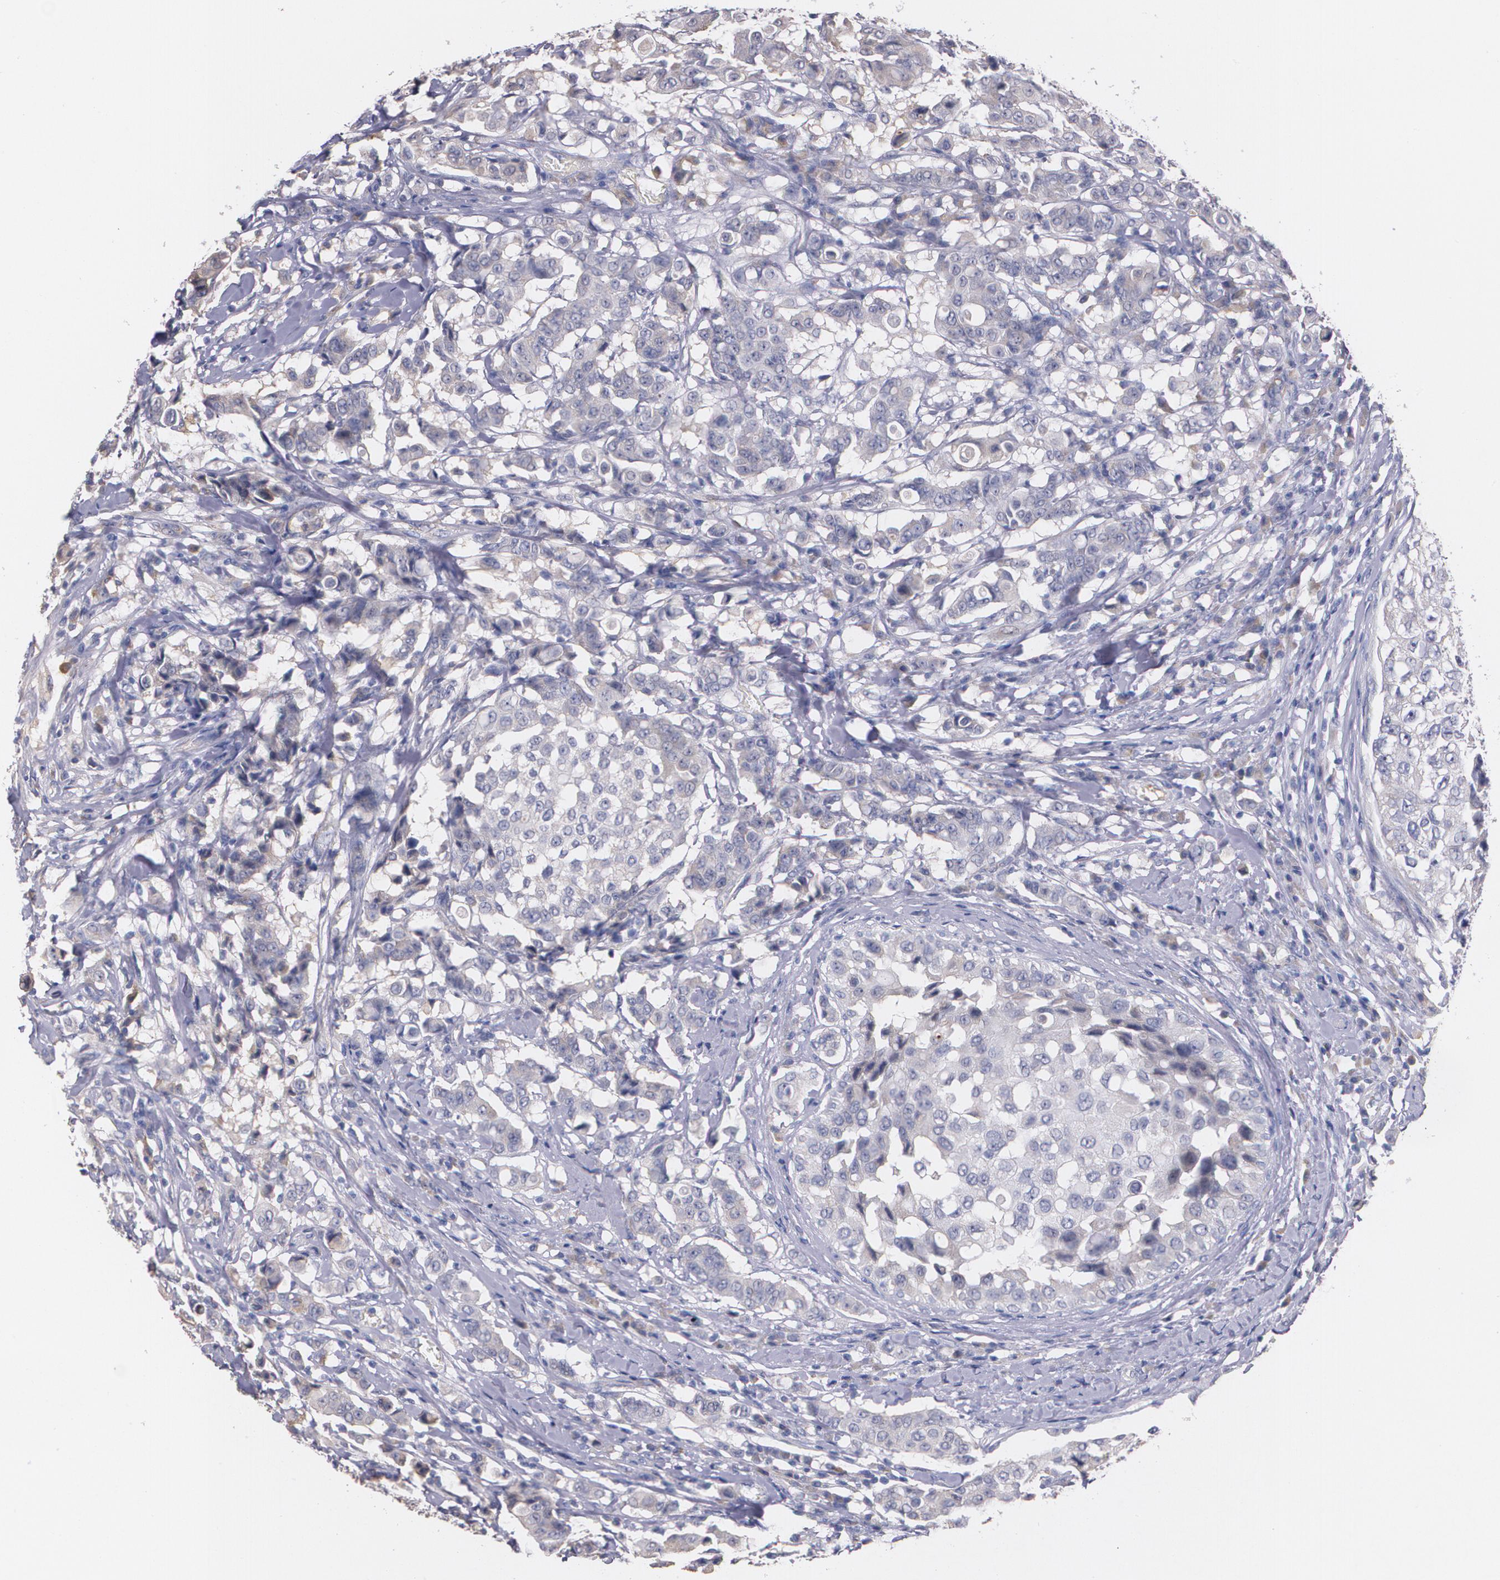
{"staining": {"intensity": "weak", "quantity": "<25%", "location": "cytoplasmic/membranous"}, "tissue": "breast cancer", "cell_type": "Tumor cells", "image_type": "cancer", "snomed": [{"axis": "morphology", "description": "Duct carcinoma"}, {"axis": "topography", "description": "Breast"}], "caption": "High magnification brightfield microscopy of breast invasive ductal carcinoma stained with DAB (brown) and counterstained with hematoxylin (blue): tumor cells show no significant positivity.", "gene": "AMBP", "patient": {"sex": "female", "age": 27}}